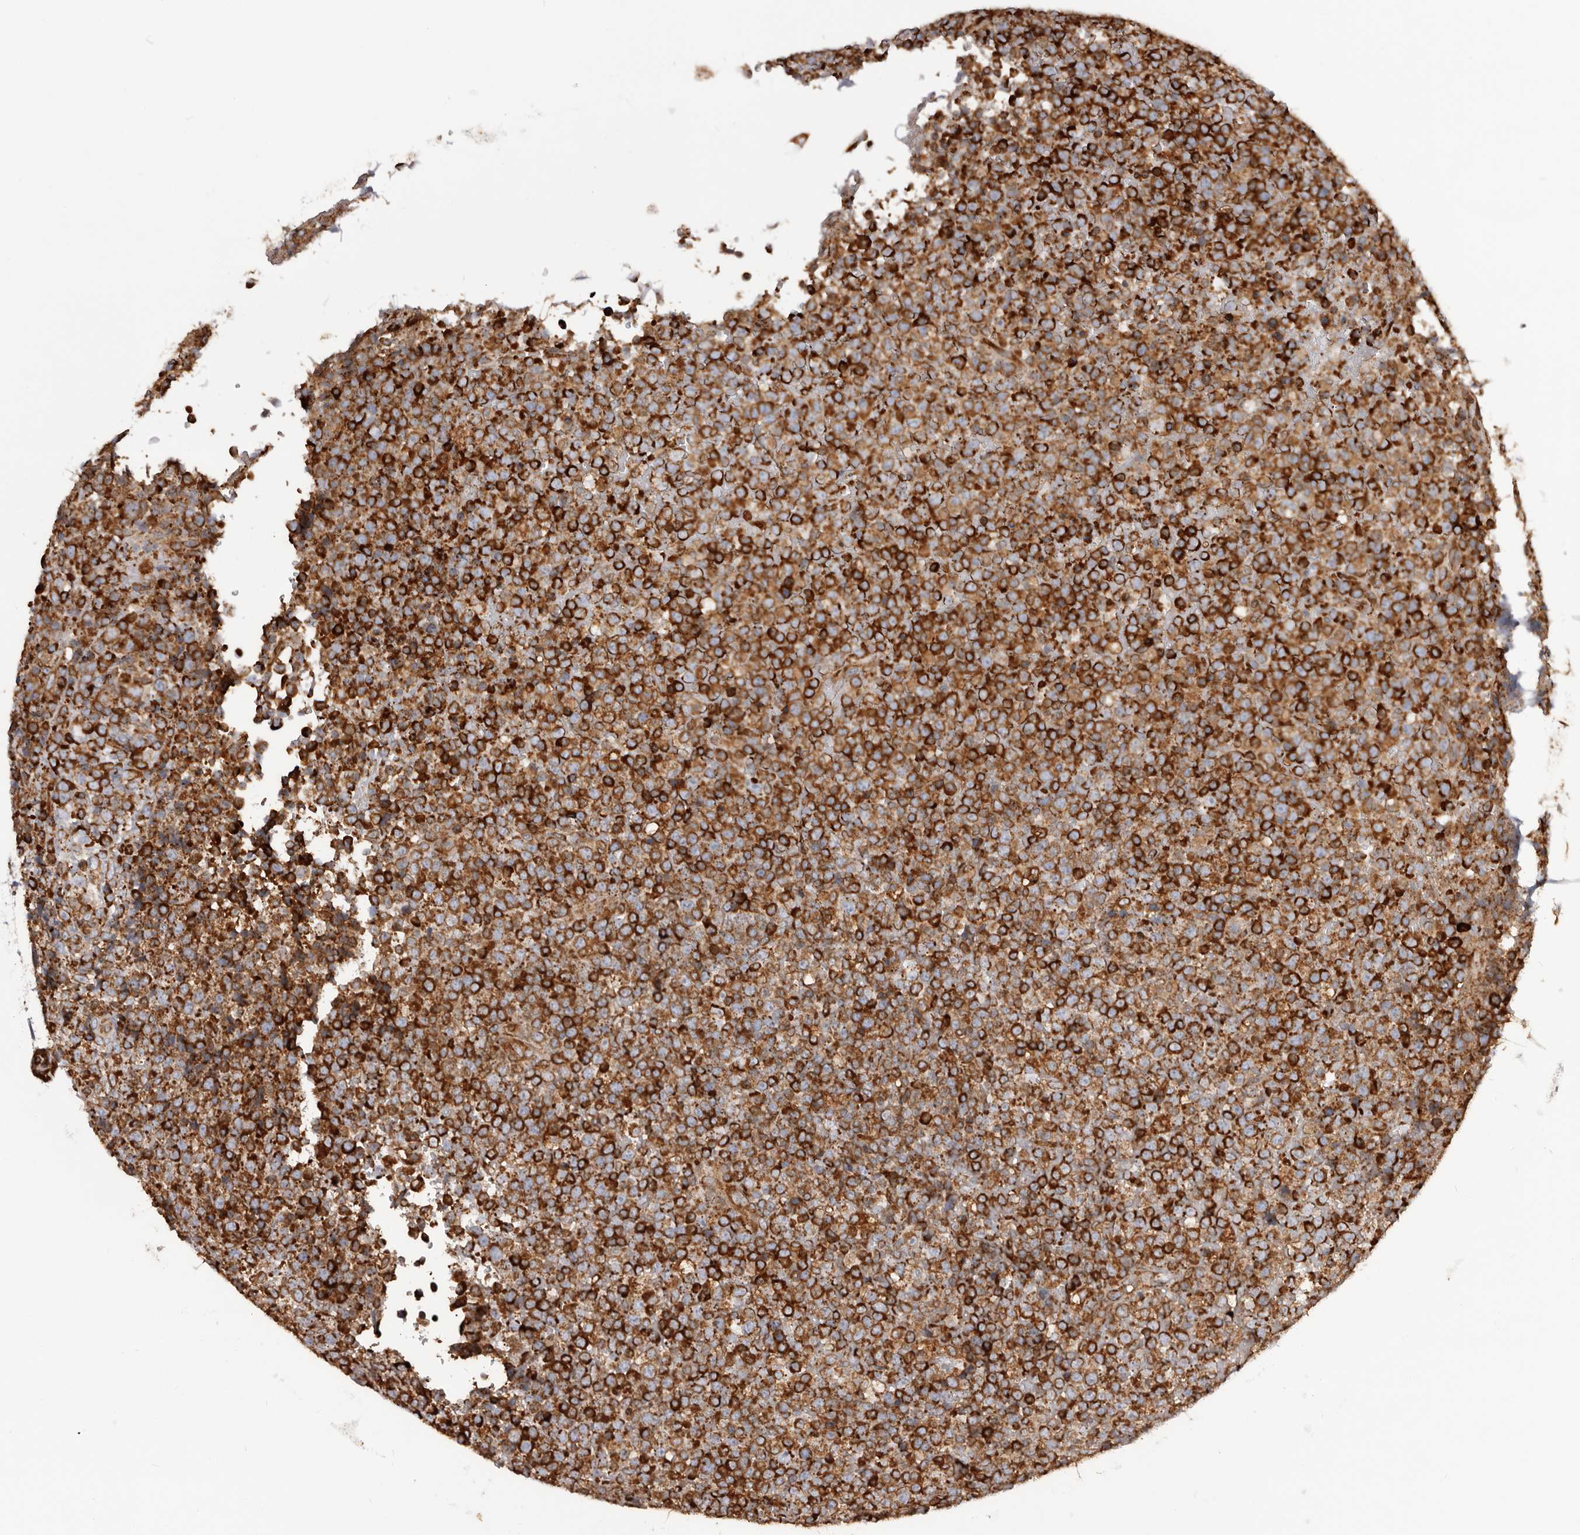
{"staining": {"intensity": "strong", "quantity": ">75%", "location": "cytoplasmic/membranous"}, "tissue": "lymphoma", "cell_type": "Tumor cells", "image_type": "cancer", "snomed": [{"axis": "morphology", "description": "Malignant lymphoma, non-Hodgkin's type, High grade"}, {"axis": "topography", "description": "Lymph node"}], "caption": "Lymphoma stained with DAB immunohistochemistry shows high levels of strong cytoplasmic/membranous positivity in approximately >75% of tumor cells. (DAB (3,3'-diaminobenzidine) IHC with brightfield microscopy, high magnification).", "gene": "QRSL1", "patient": {"sex": "male", "age": 13}}